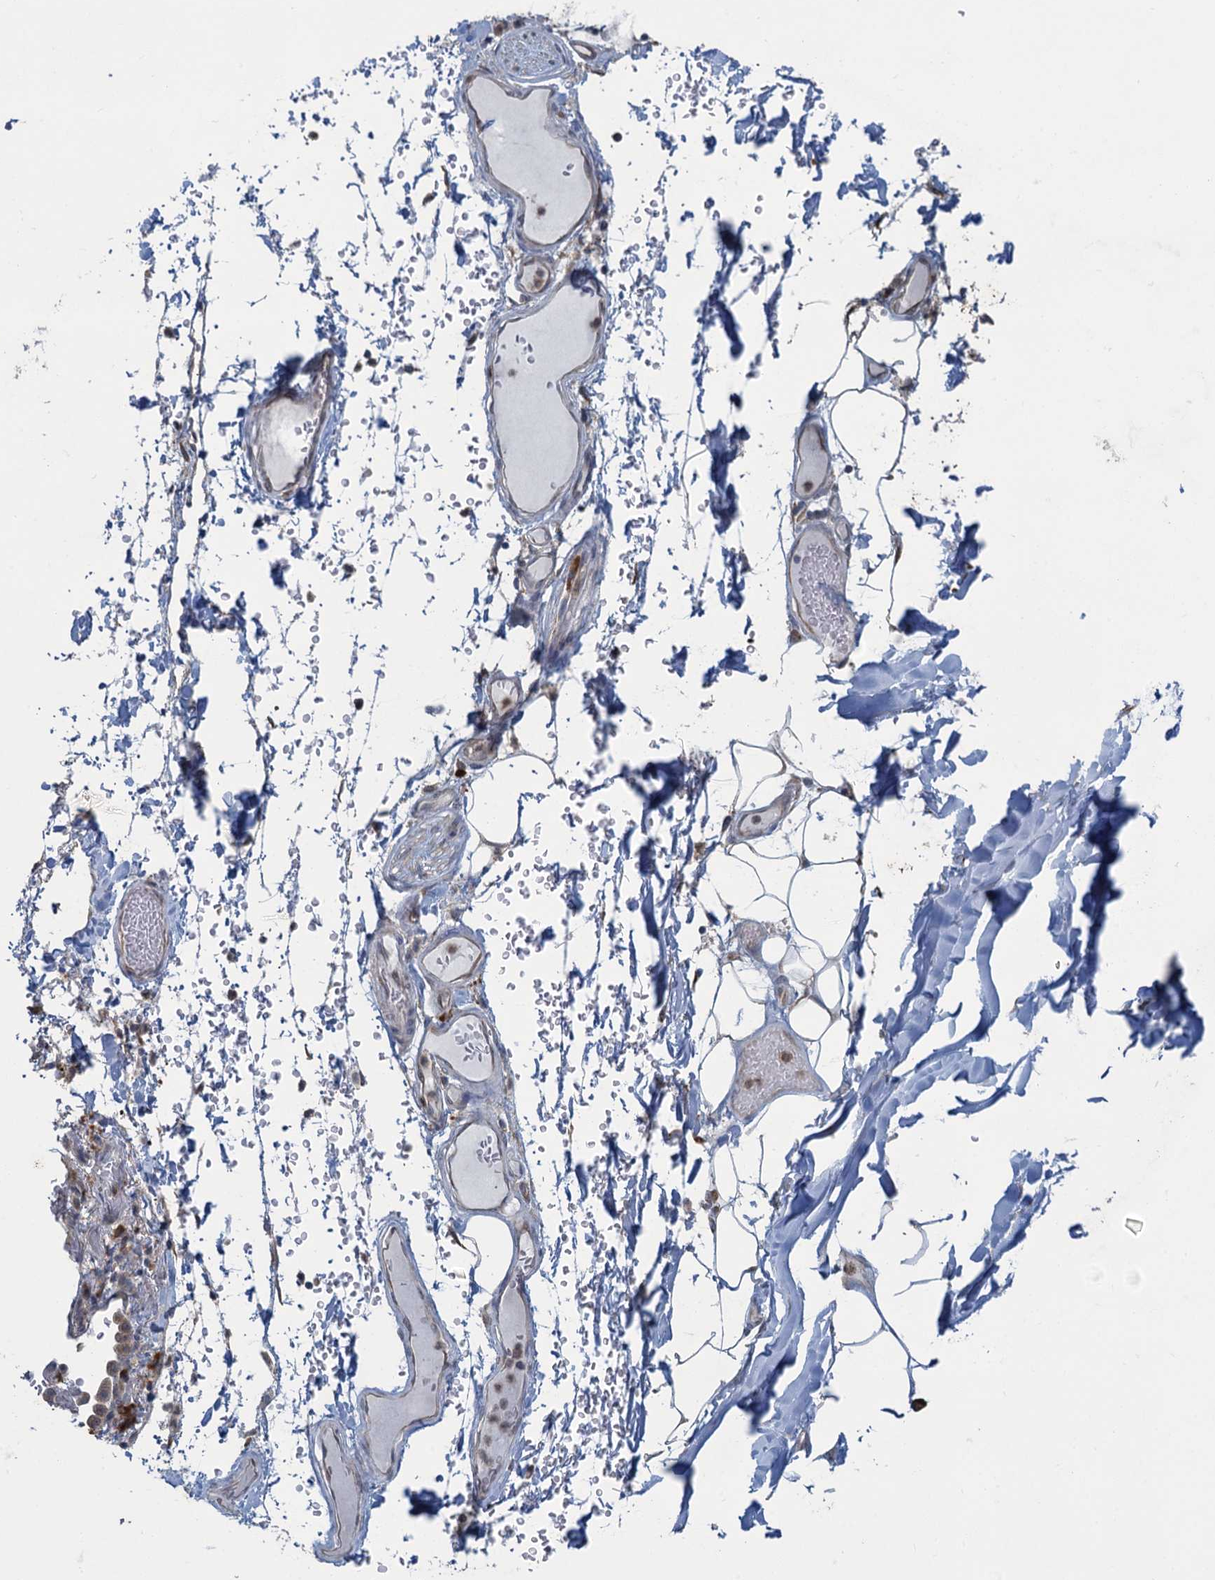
{"staining": {"intensity": "negative", "quantity": "none", "location": "none"}, "tissue": "adipose tissue", "cell_type": "Adipocytes", "image_type": "normal", "snomed": [{"axis": "morphology", "description": "Normal tissue, NOS"}, {"axis": "topography", "description": "Lymph node"}, {"axis": "topography", "description": "Cartilage tissue"}, {"axis": "topography", "description": "Bronchus"}], "caption": "Immunohistochemical staining of unremarkable human adipose tissue exhibits no significant staining in adipocytes. (Immunohistochemistry (ihc), brightfield microscopy, high magnification).", "gene": "TEX35", "patient": {"sex": "male", "age": 63}}